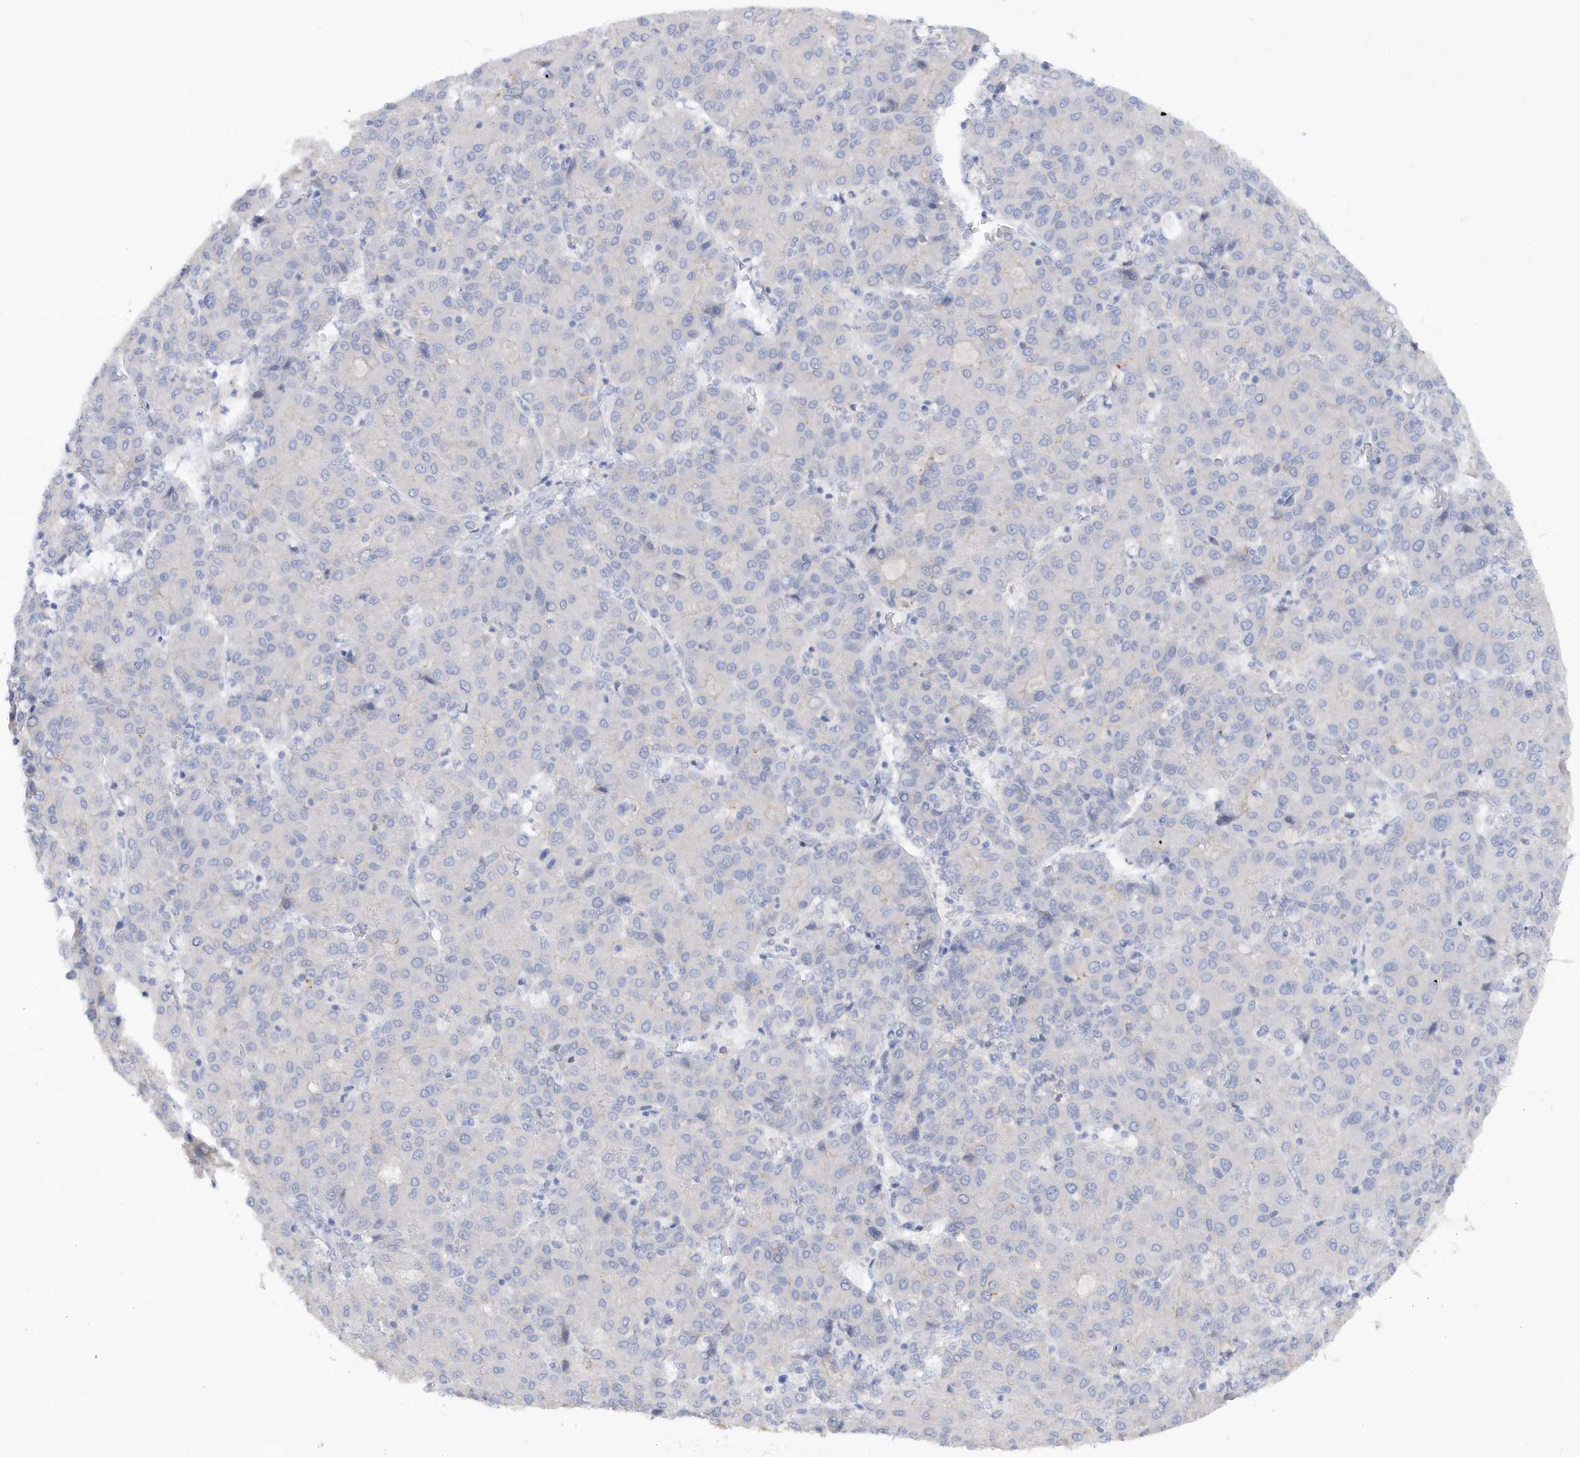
{"staining": {"intensity": "negative", "quantity": "none", "location": "none"}, "tissue": "liver cancer", "cell_type": "Tumor cells", "image_type": "cancer", "snomed": [{"axis": "morphology", "description": "Carcinoma, Hepatocellular, NOS"}, {"axis": "topography", "description": "Liver"}], "caption": "DAB immunohistochemical staining of human liver cancer exhibits no significant expression in tumor cells.", "gene": "RPE", "patient": {"sex": "male", "age": 65}}